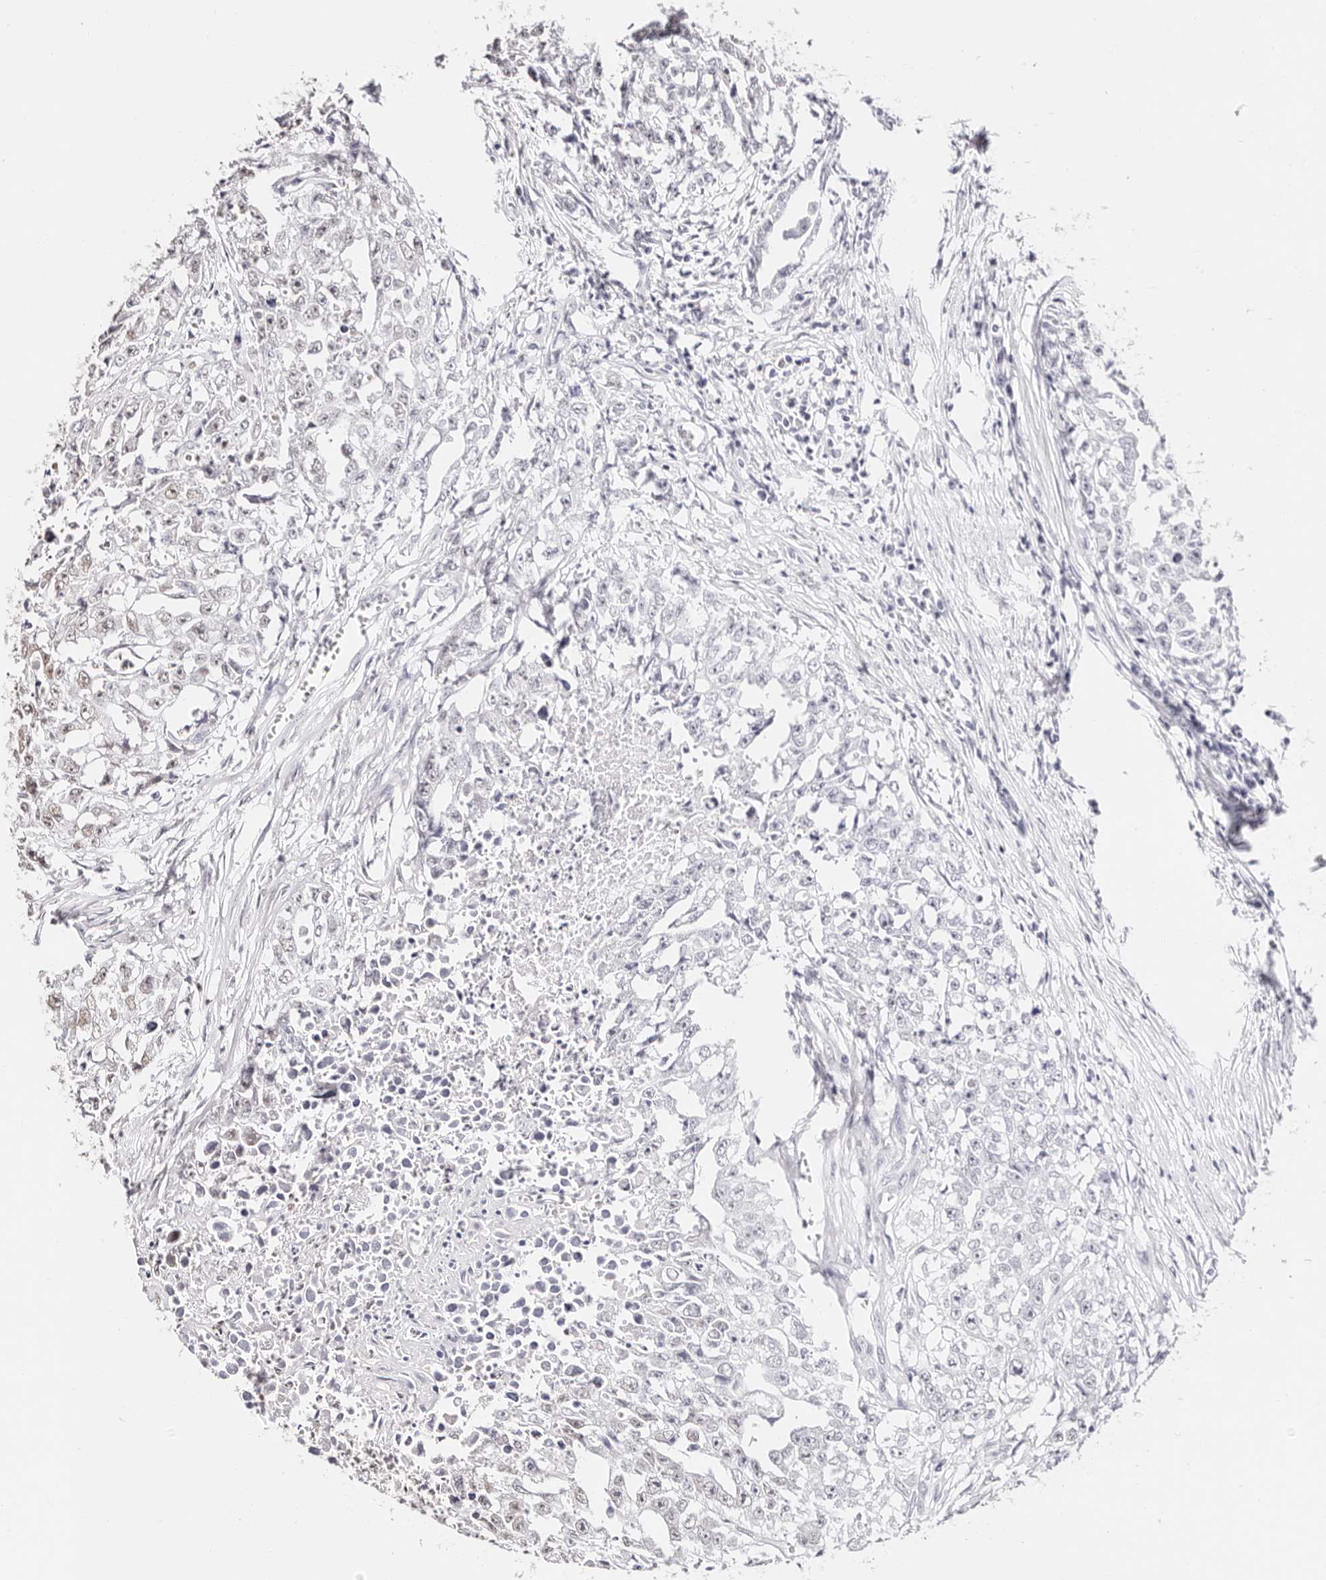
{"staining": {"intensity": "moderate", "quantity": "25%-75%", "location": "nuclear"}, "tissue": "testis cancer", "cell_type": "Tumor cells", "image_type": "cancer", "snomed": [{"axis": "morphology", "description": "Seminoma, NOS"}, {"axis": "morphology", "description": "Carcinoma, Embryonal, NOS"}, {"axis": "topography", "description": "Testis"}], "caption": "Testis cancer (seminoma) was stained to show a protein in brown. There is medium levels of moderate nuclear expression in about 25%-75% of tumor cells.", "gene": "TKT", "patient": {"sex": "male", "age": 43}}